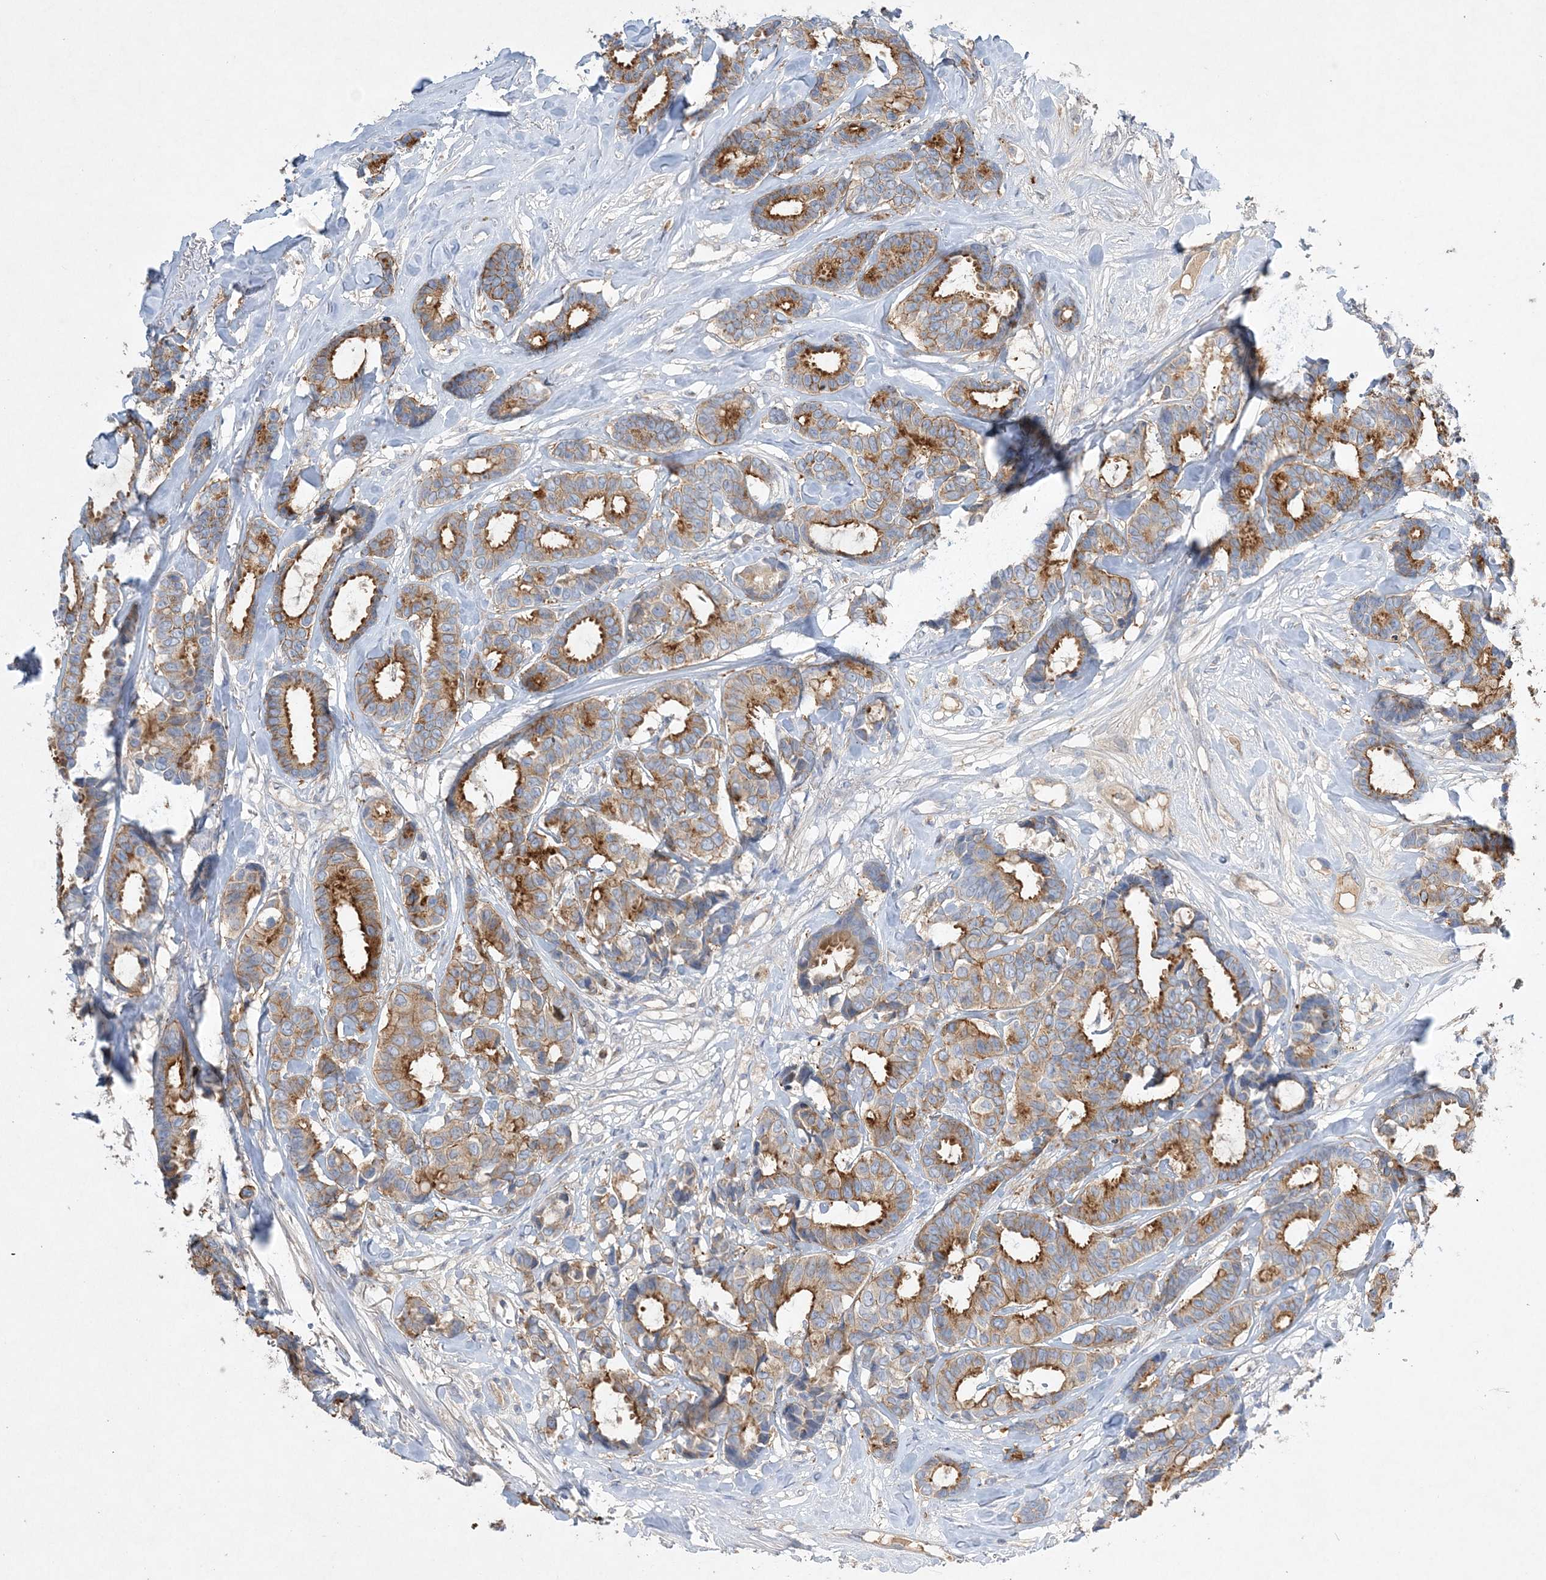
{"staining": {"intensity": "moderate", "quantity": ">75%", "location": "cytoplasmic/membranous"}, "tissue": "breast cancer", "cell_type": "Tumor cells", "image_type": "cancer", "snomed": [{"axis": "morphology", "description": "Duct carcinoma"}, {"axis": "topography", "description": "Breast"}], "caption": "Approximately >75% of tumor cells in invasive ductal carcinoma (breast) demonstrate moderate cytoplasmic/membranous protein staining as visualized by brown immunohistochemical staining.", "gene": "ADCK2", "patient": {"sex": "female", "age": 87}}